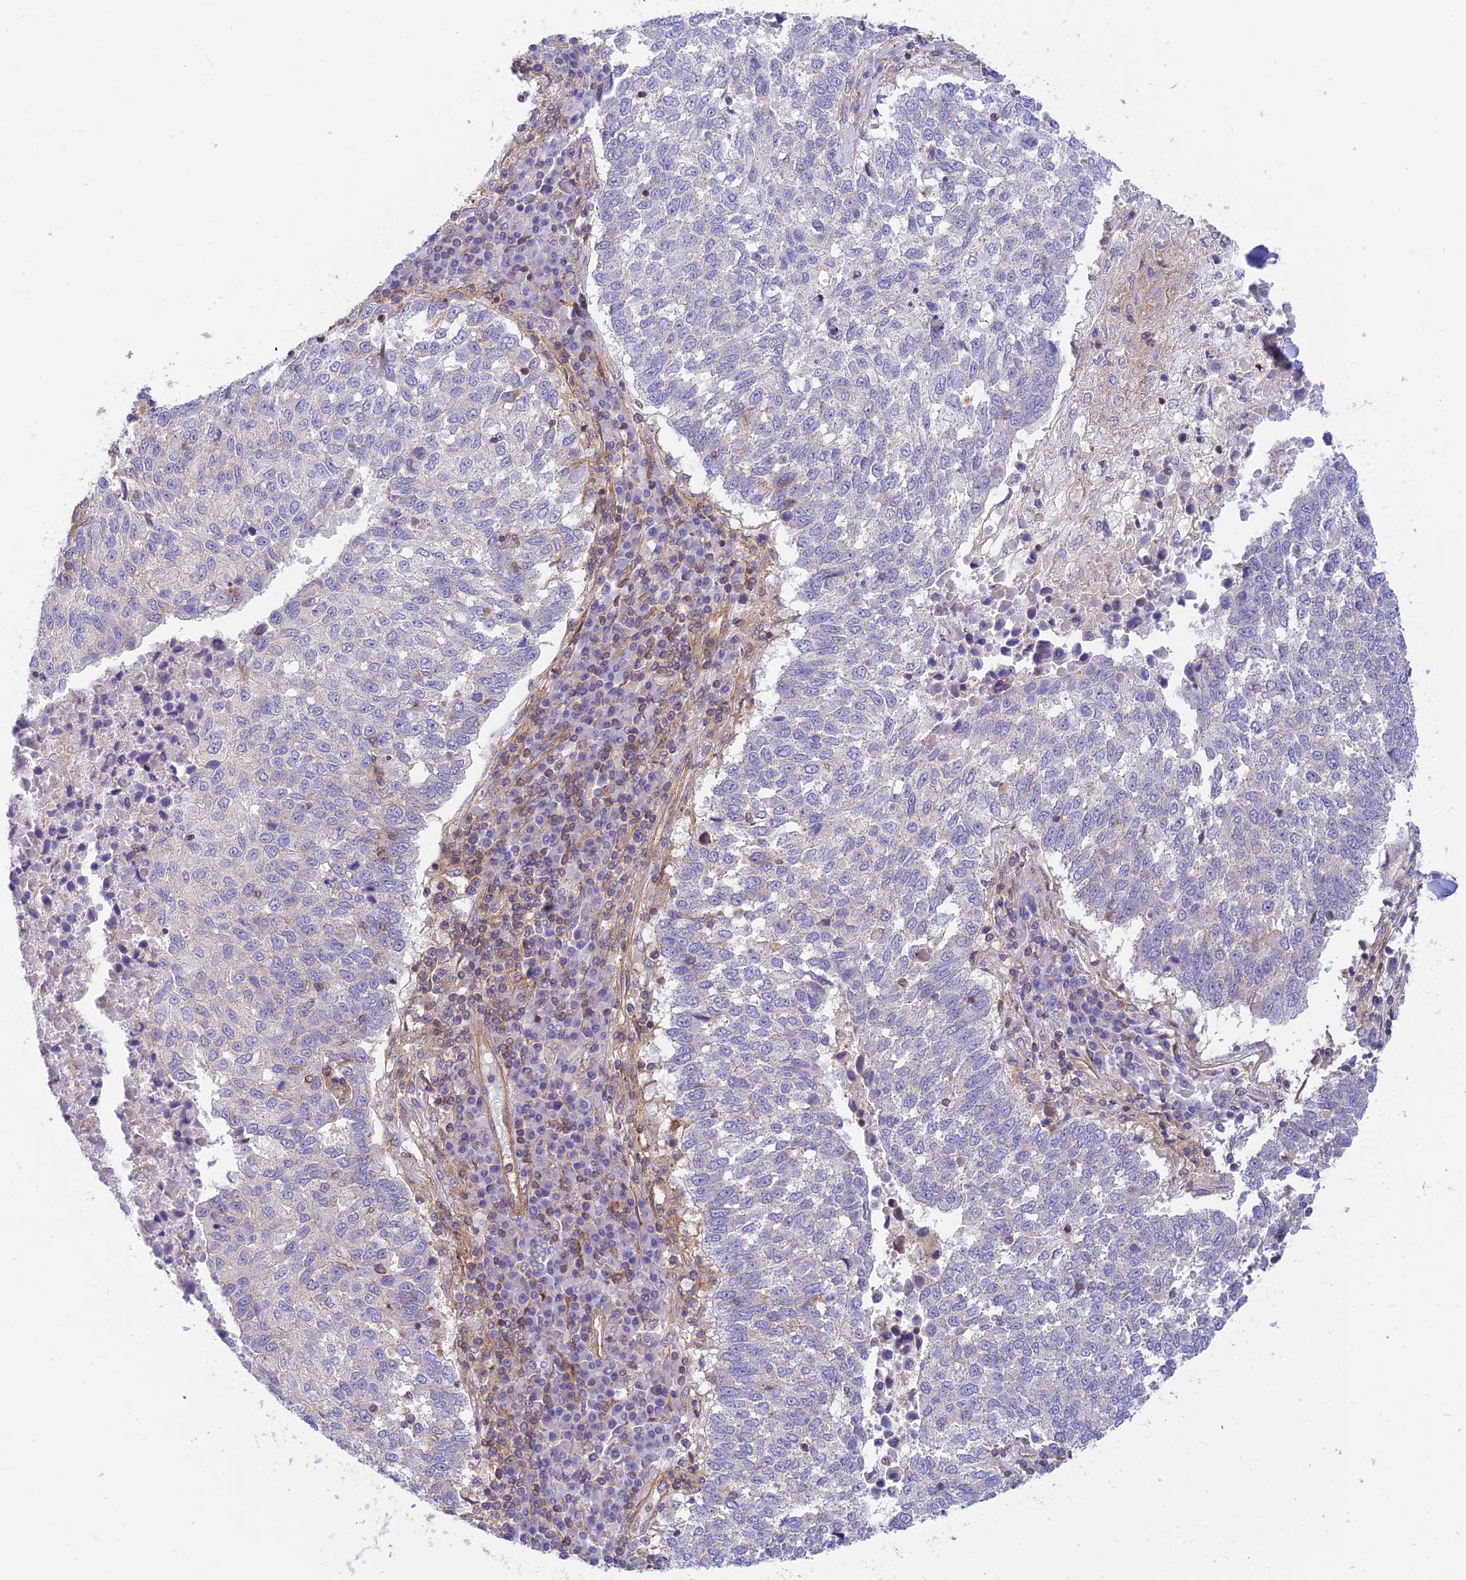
{"staining": {"intensity": "negative", "quantity": "none", "location": "none"}, "tissue": "lung cancer", "cell_type": "Tumor cells", "image_type": "cancer", "snomed": [{"axis": "morphology", "description": "Squamous cell carcinoma, NOS"}, {"axis": "topography", "description": "Lung"}], "caption": "High magnification brightfield microscopy of lung squamous cell carcinoma stained with DAB (brown) and counterstained with hematoxylin (blue): tumor cells show no significant positivity. (DAB (3,3'-diaminobenzidine) immunohistochemistry (IHC) with hematoxylin counter stain).", "gene": "PPP1R12C", "patient": {"sex": "male", "age": 73}}